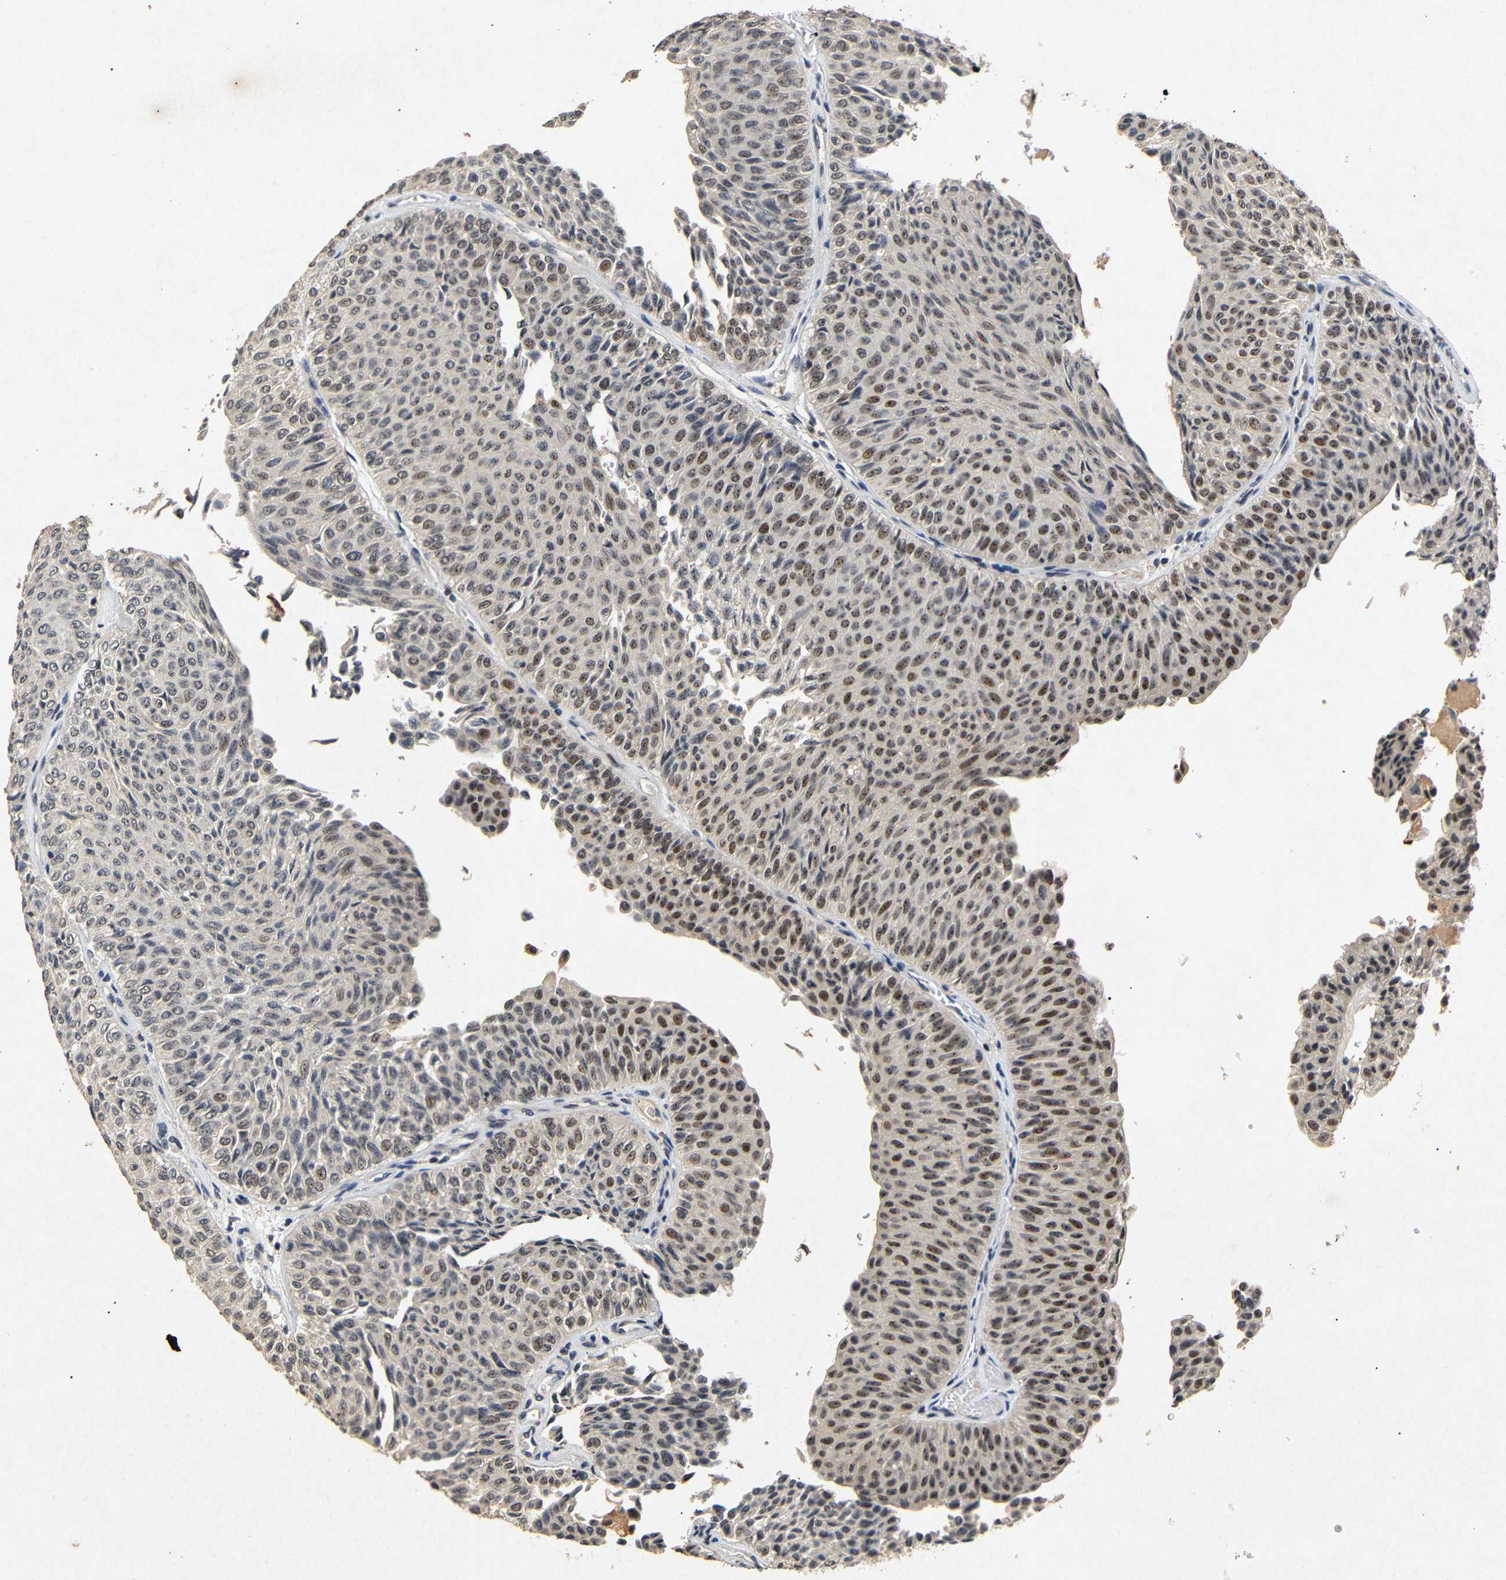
{"staining": {"intensity": "moderate", "quantity": "25%-75%", "location": "nuclear"}, "tissue": "urothelial cancer", "cell_type": "Tumor cells", "image_type": "cancer", "snomed": [{"axis": "morphology", "description": "Urothelial carcinoma, Low grade"}, {"axis": "topography", "description": "Urinary bladder"}], "caption": "Low-grade urothelial carcinoma was stained to show a protein in brown. There is medium levels of moderate nuclear positivity in approximately 25%-75% of tumor cells. (IHC, brightfield microscopy, high magnification).", "gene": "PARN", "patient": {"sex": "male", "age": 78}}